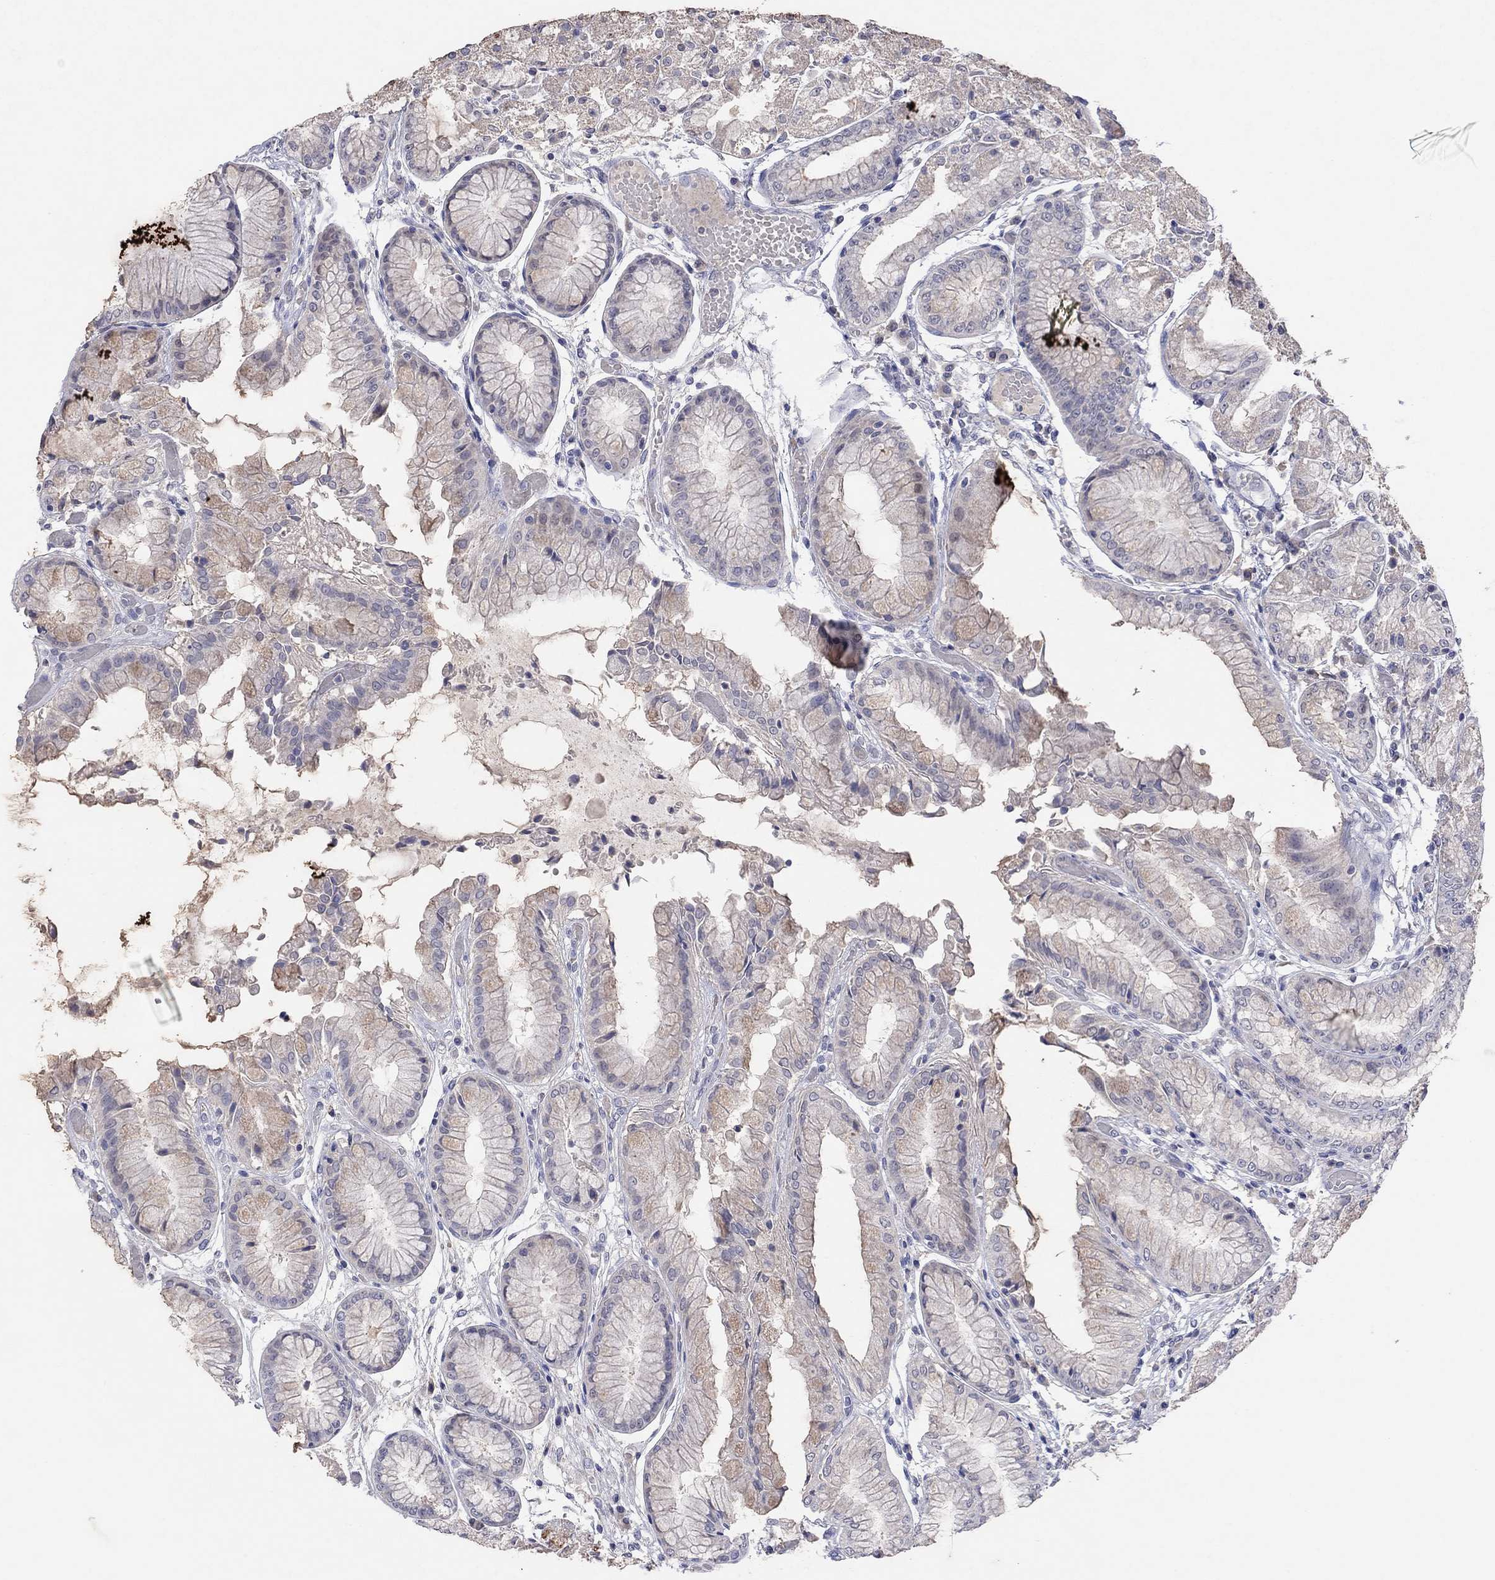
{"staining": {"intensity": "weak", "quantity": "25%-75%", "location": "cytoplasmic/membranous"}, "tissue": "stomach", "cell_type": "Glandular cells", "image_type": "normal", "snomed": [{"axis": "morphology", "description": "Normal tissue, NOS"}, {"axis": "topography", "description": "Stomach, upper"}], "caption": "A high-resolution micrograph shows IHC staining of normal stomach, which demonstrates weak cytoplasmic/membranous positivity in approximately 25%-75% of glandular cells.", "gene": "MMP13", "patient": {"sex": "male", "age": 72}}